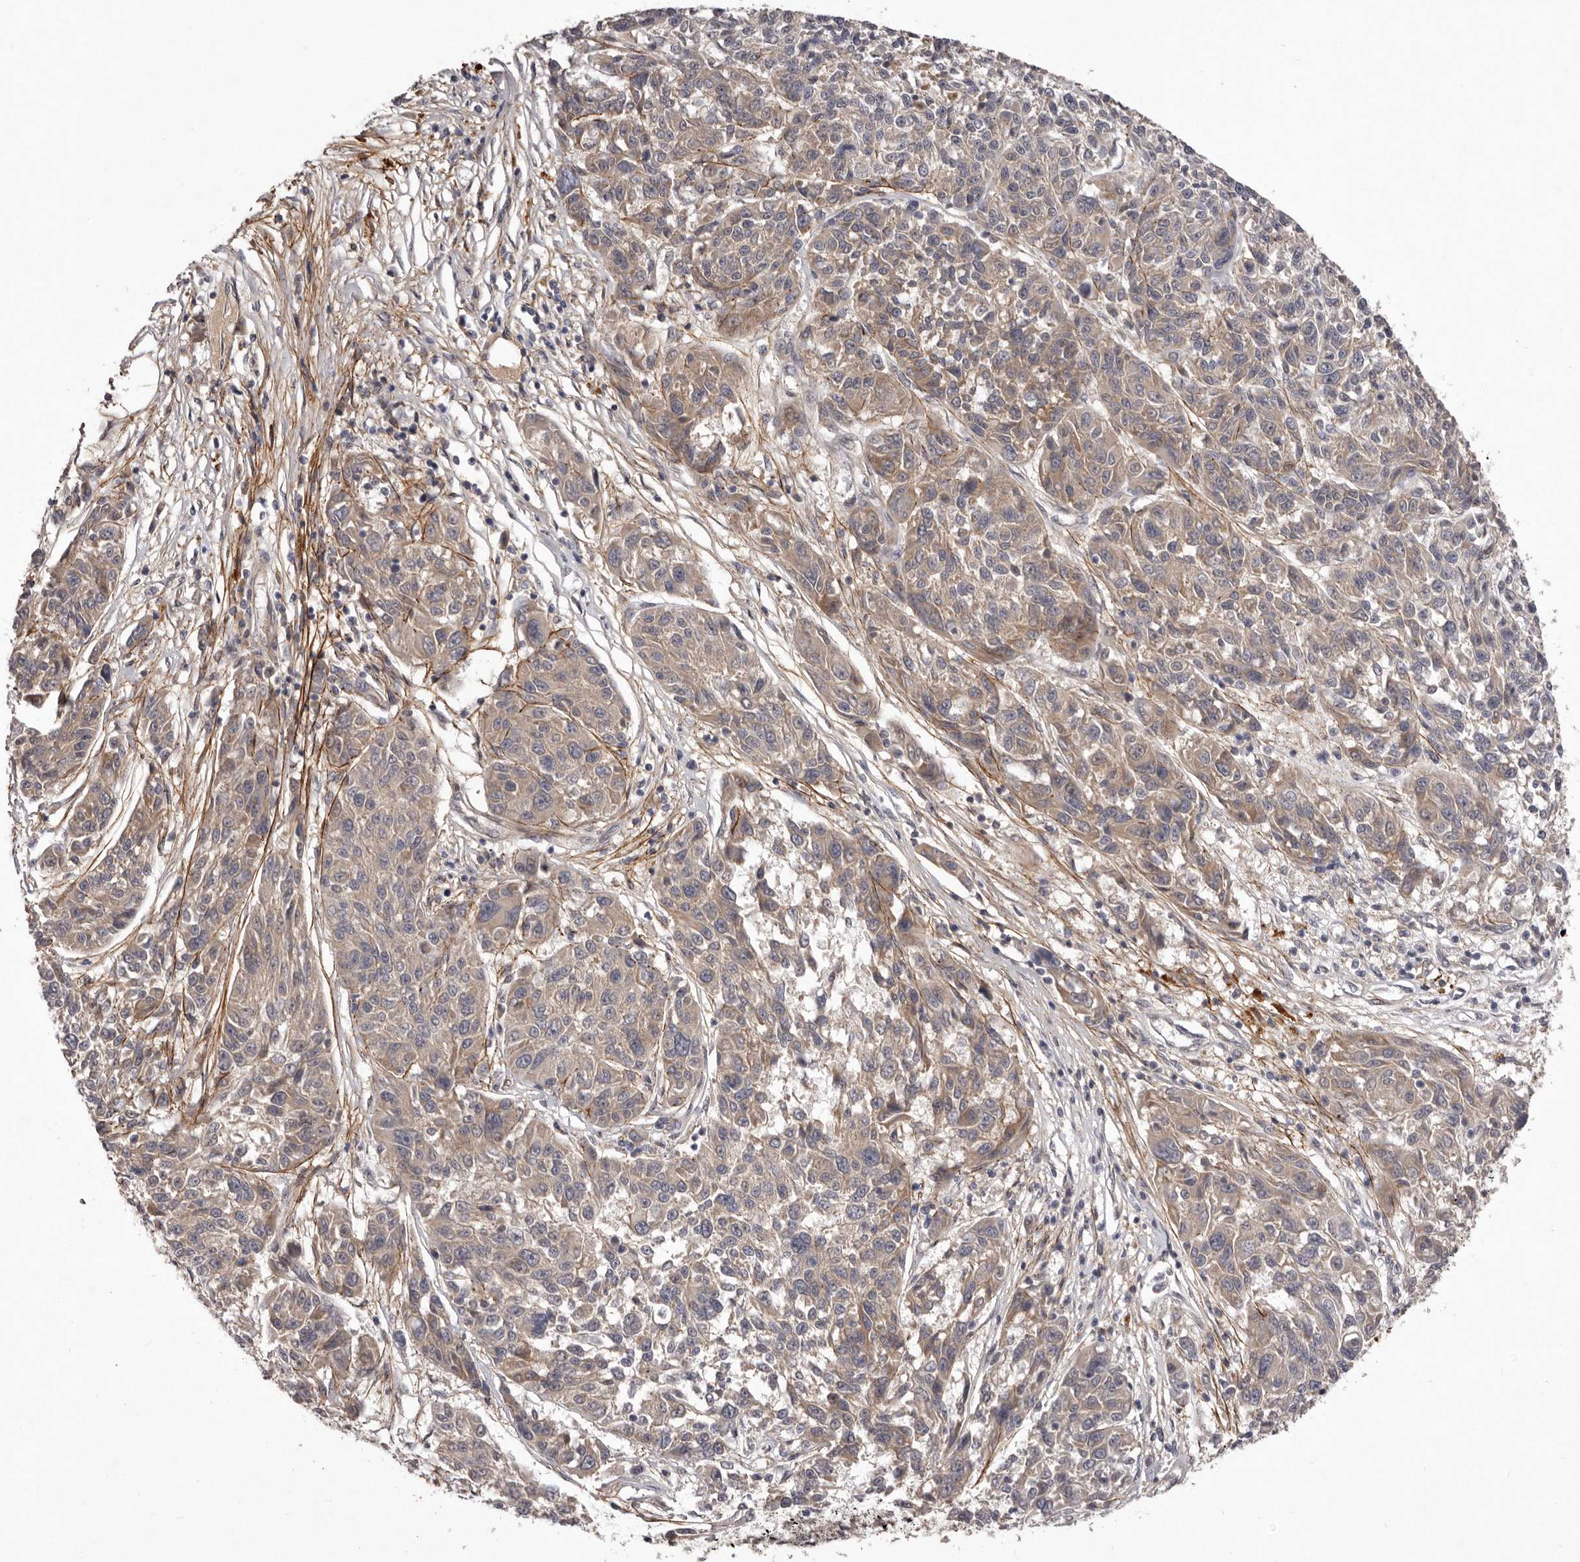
{"staining": {"intensity": "weak", "quantity": "25%-75%", "location": "cytoplasmic/membranous"}, "tissue": "melanoma", "cell_type": "Tumor cells", "image_type": "cancer", "snomed": [{"axis": "morphology", "description": "Malignant melanoma, NOS"}, {"axis": "topography", "description": "Skin"}], "caption": "Immunohistochemical staining of human malignant melanoma reveals weak cytoplasmic/membranous protein expression in about 25%-75% of tumor cells.", "gene": "HBS1L", "patient": {"sex": "male", "age": 53}}